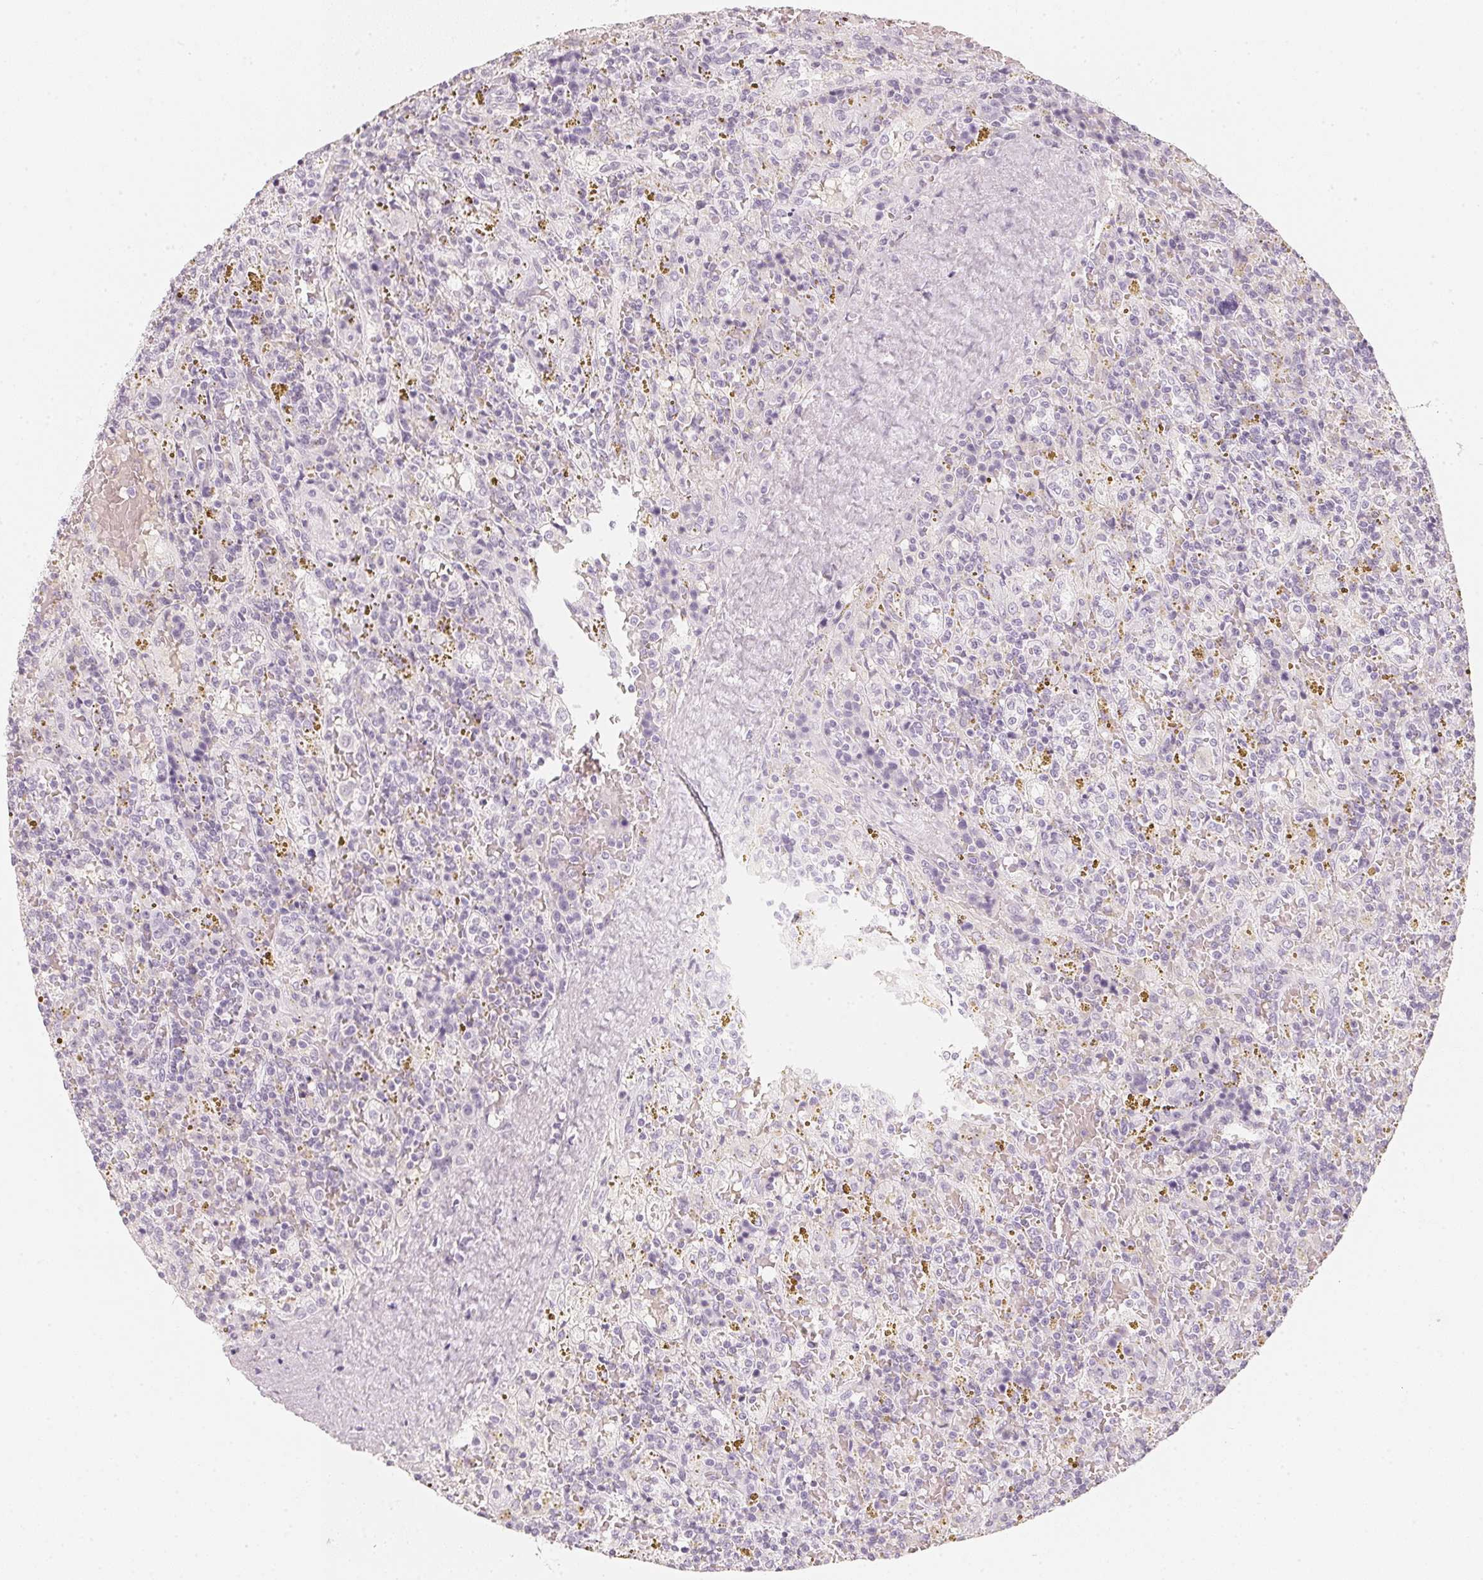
{"staining": {"intensity": "negative", "quantity": "none", "location": "none"}, "tissue": "lymphoma", "cell_type": "Tumor cells", "image_type": "cancer", "snomed": [{"axis": "morphology", "description": "Malignant lymphoma, non-Hodgkin's type, Low grade"}, {"axis": "topography", "description": "Spleen"}], "caption": "An IHC image of low-grade malignant lymphoma, non-Hodgkin's type is shown. There is no staining in tumor cells of low-grade malignant lymphoma, non-Hodgkin's type.", "gene": "SLC22A8", "patient": {"sex": "female", "age": 65}}